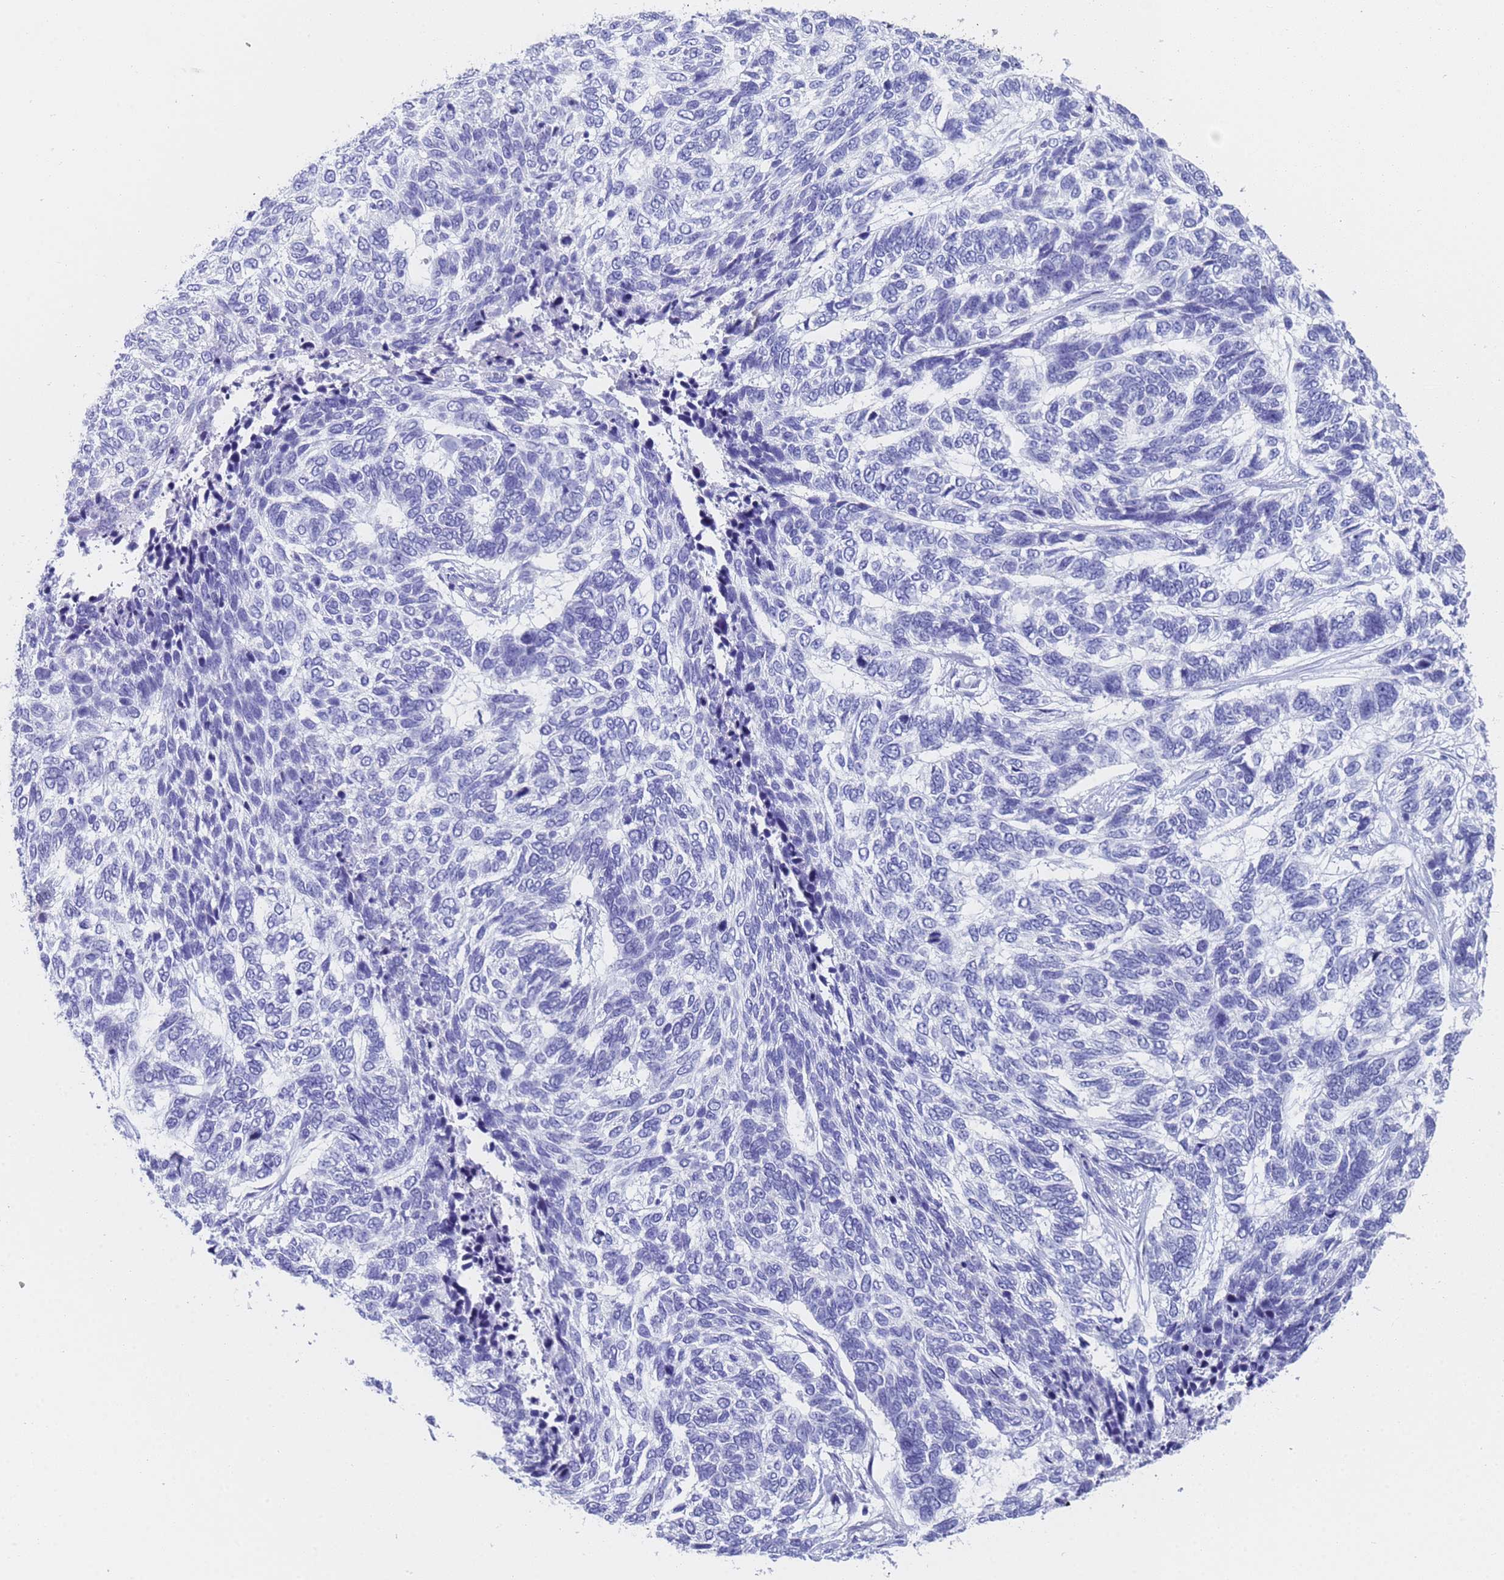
{"staining": {"intensity": "negative", "quantity": "none", "location": "none"}, "tissue": "skin cancer", "cell_type": "Tumor cells", "image_type": "cancer", "snomed": [{"axis": "morphology", "description": "Basal cell carcinoma"}, {"axis": "topography", "description": "Skin"}], "caption": "Basal cell carcinoma (skin) was stained to show a protein in brown. There is no significant staining in tumor cells.", "gene": "STATH", "patient": {"sex": "female", "age": 65}}